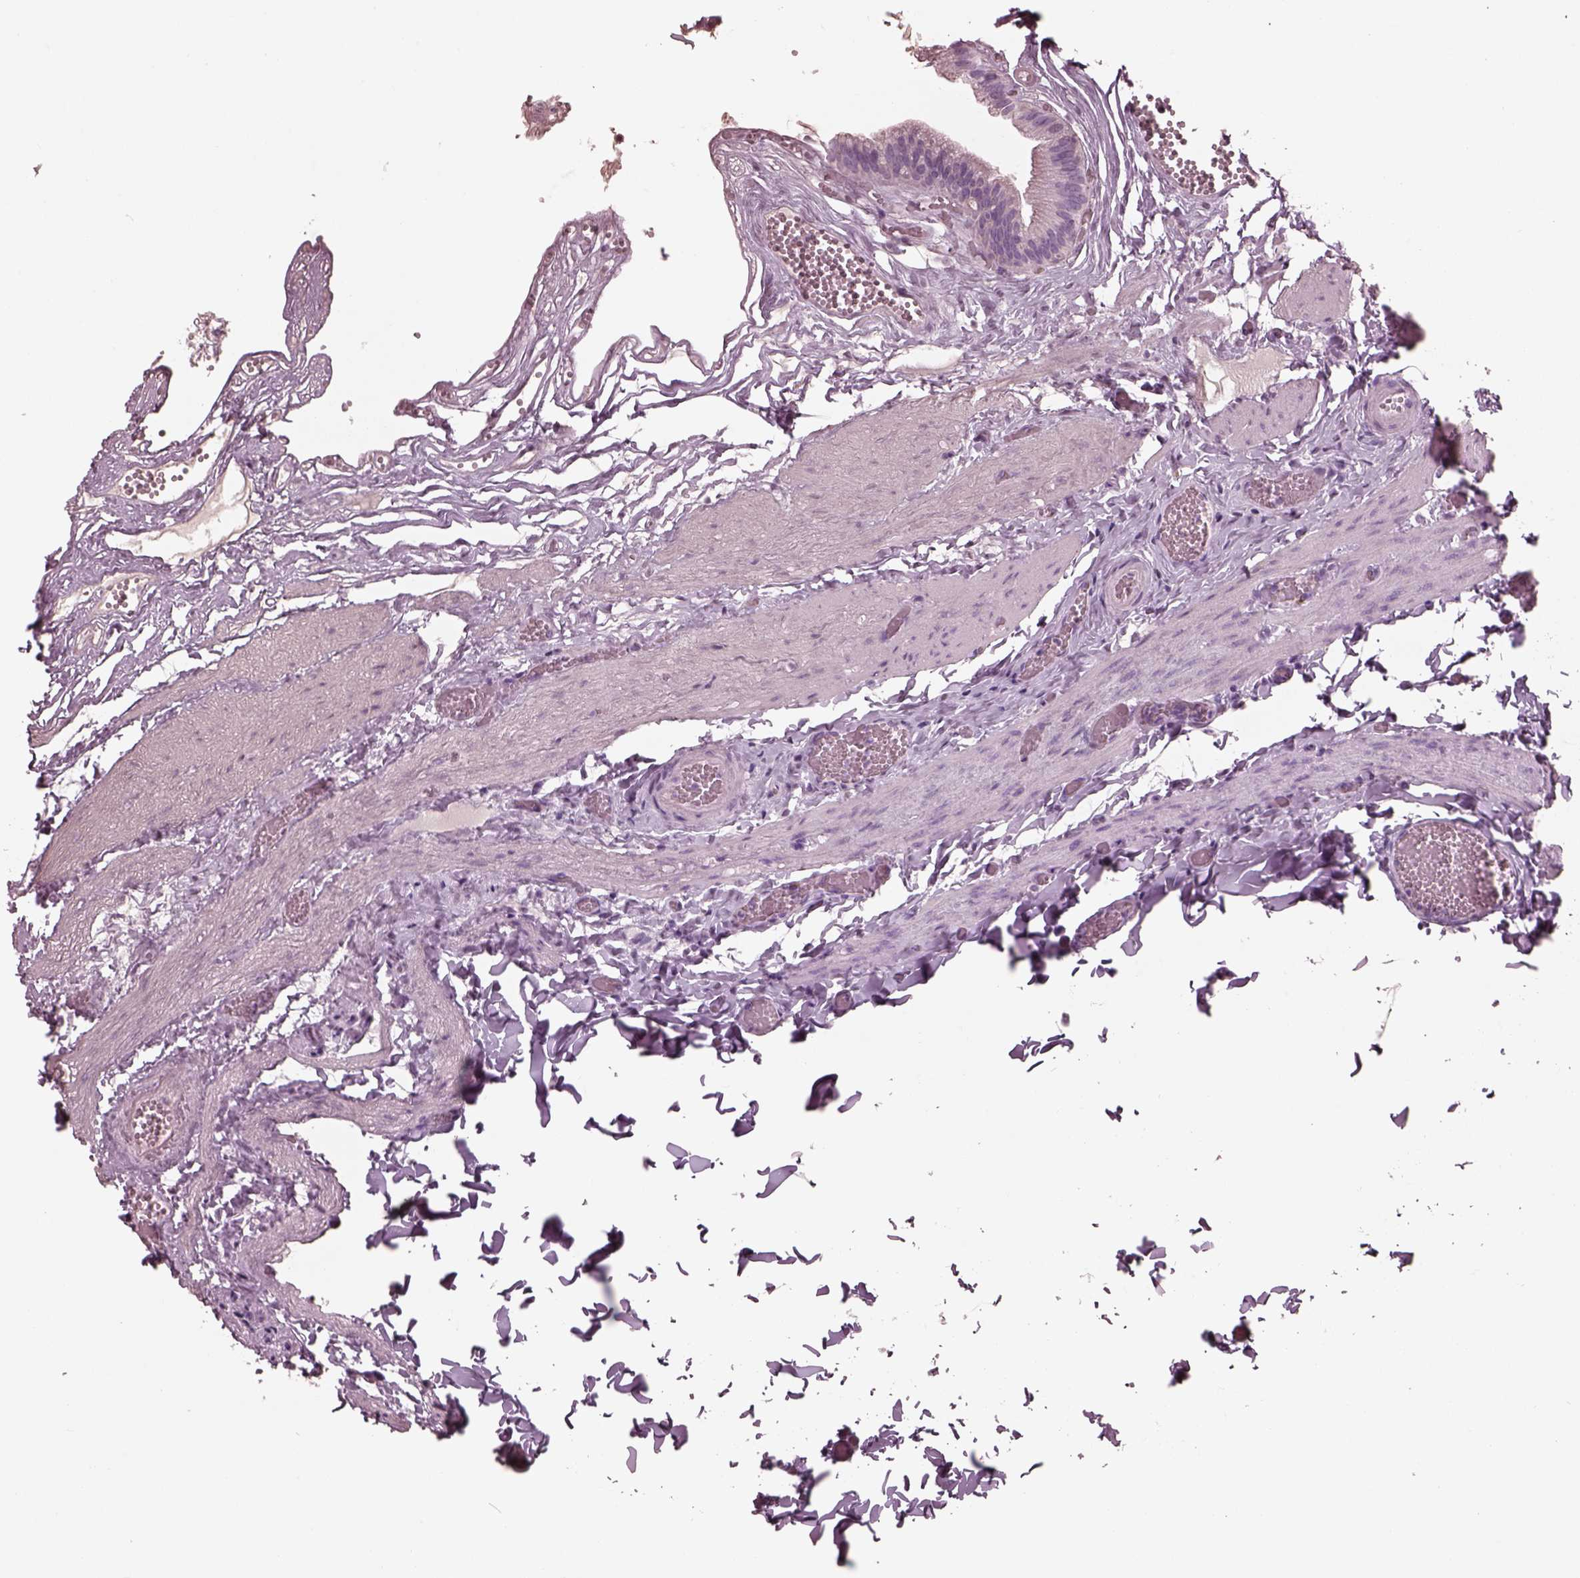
{"staining": {"intensity": "negative", "quantity": "none", "location": "none"}, "tissue": "gallbladder", "cell_type": "Glandular cells", "image_type": "normal", "snomed": [{"axis": "morphology", "description": "Normal tissue, NOS"}, {"axis": "topography", "description": "Gallbladder"}, {"axis": "topography", "description": "Peripheral nerve tissue"}], "caption": "The photomicrograph reveals no significant positivity in glandular cells of gallbladder.", "gene": "PDCD1", "patient": {"sex": "male", "age": 17}}